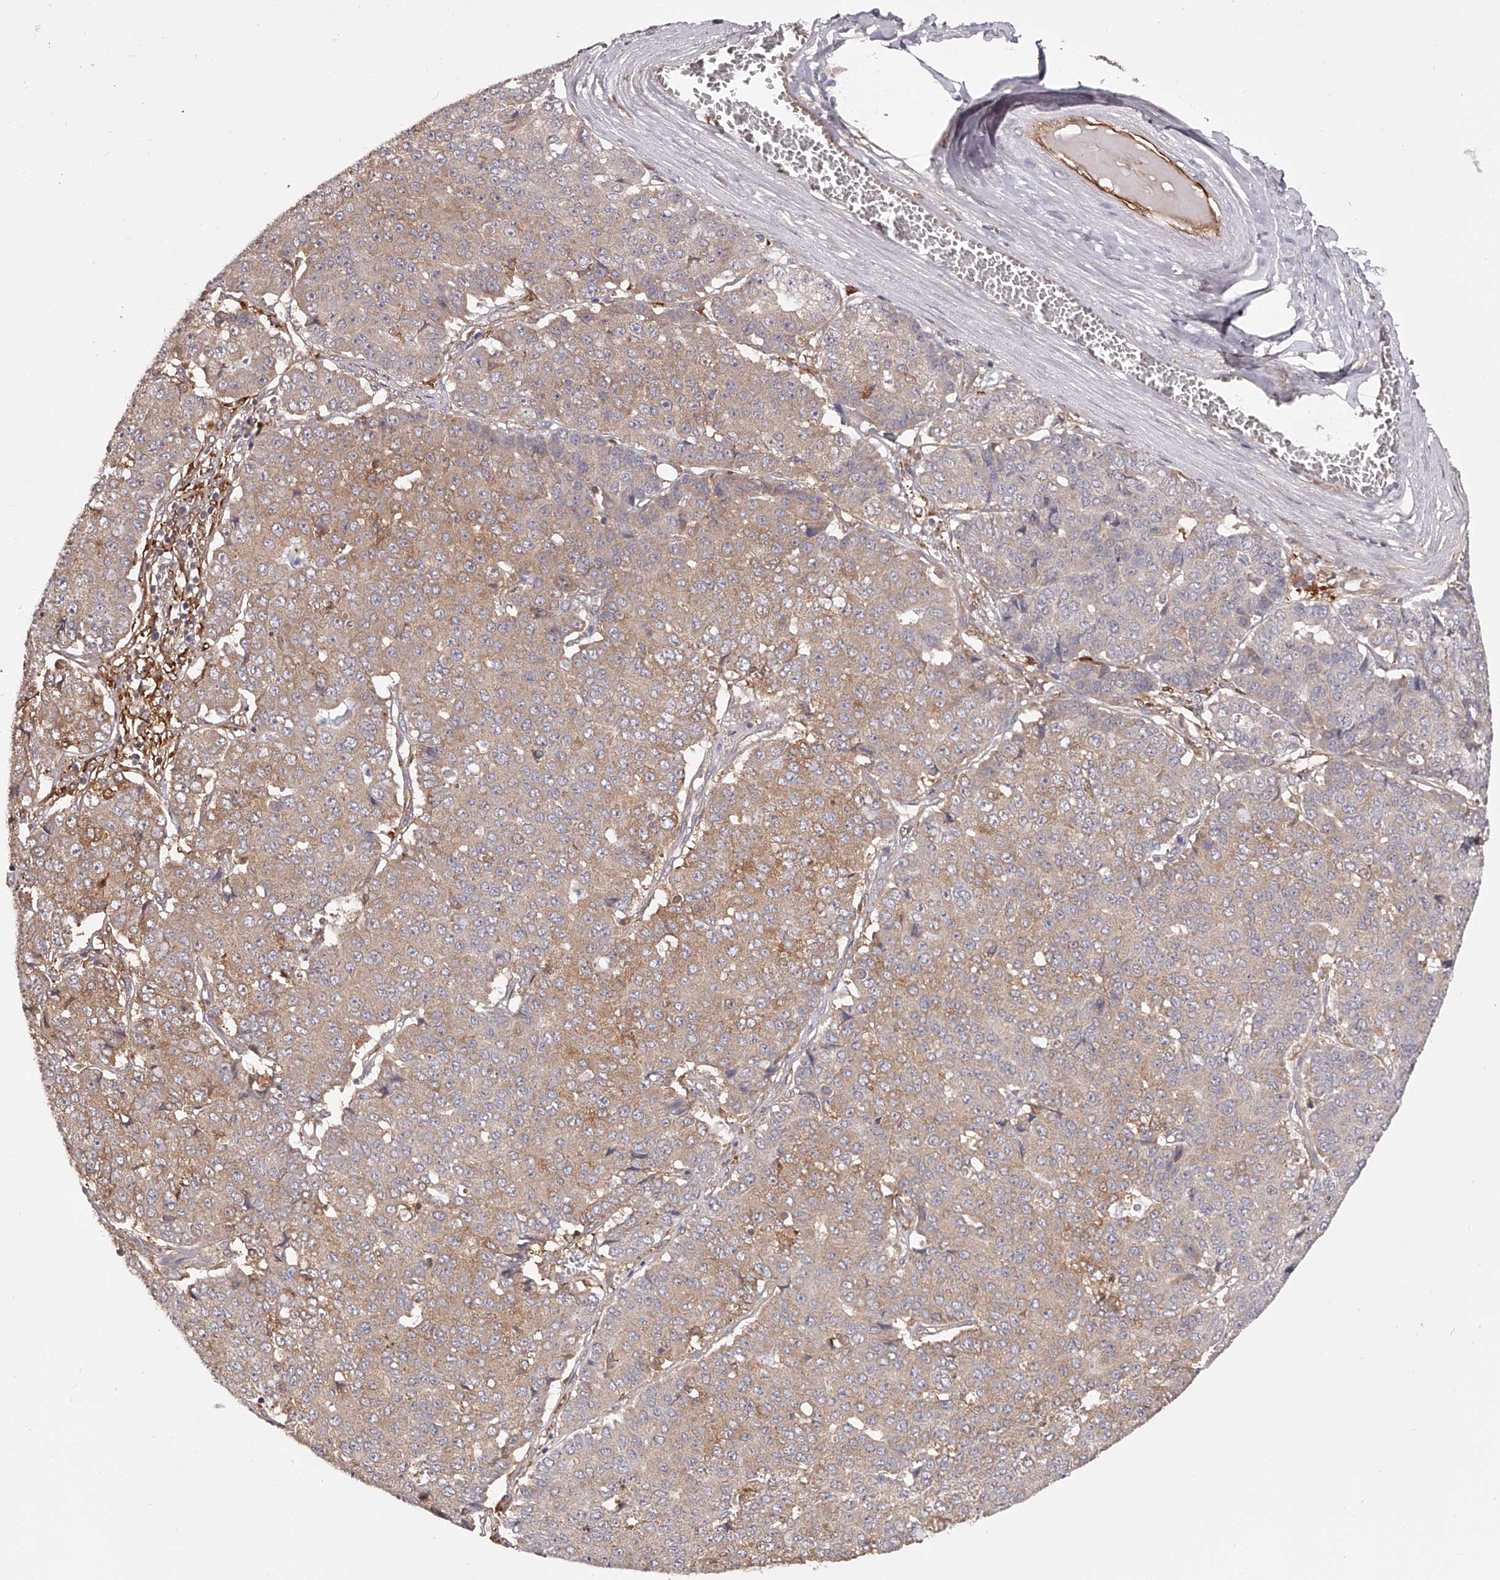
{"staining": {"intensity": "moderate", "quantity": "25%-75%", "location": "cytoplasmic/membranous"}, "tissue": "pancreatic cancer", "cell_type": "Tumor cells", "image_type": "cancer", "snomed": [{"axis": "morphology", "description": "Adenocarcinoma, NOS"}, {"axis": "topography", "description": "Pancreas"}], "caption": "This image demonstrates IHC staining of human adenocarcinoma (pancreatic), with medium moderate cytoplasmic/membranous expression in about 25%-75% of tumor cells.", "gene": "LAP3", "patient": {"sex": "male", "age": 50}}